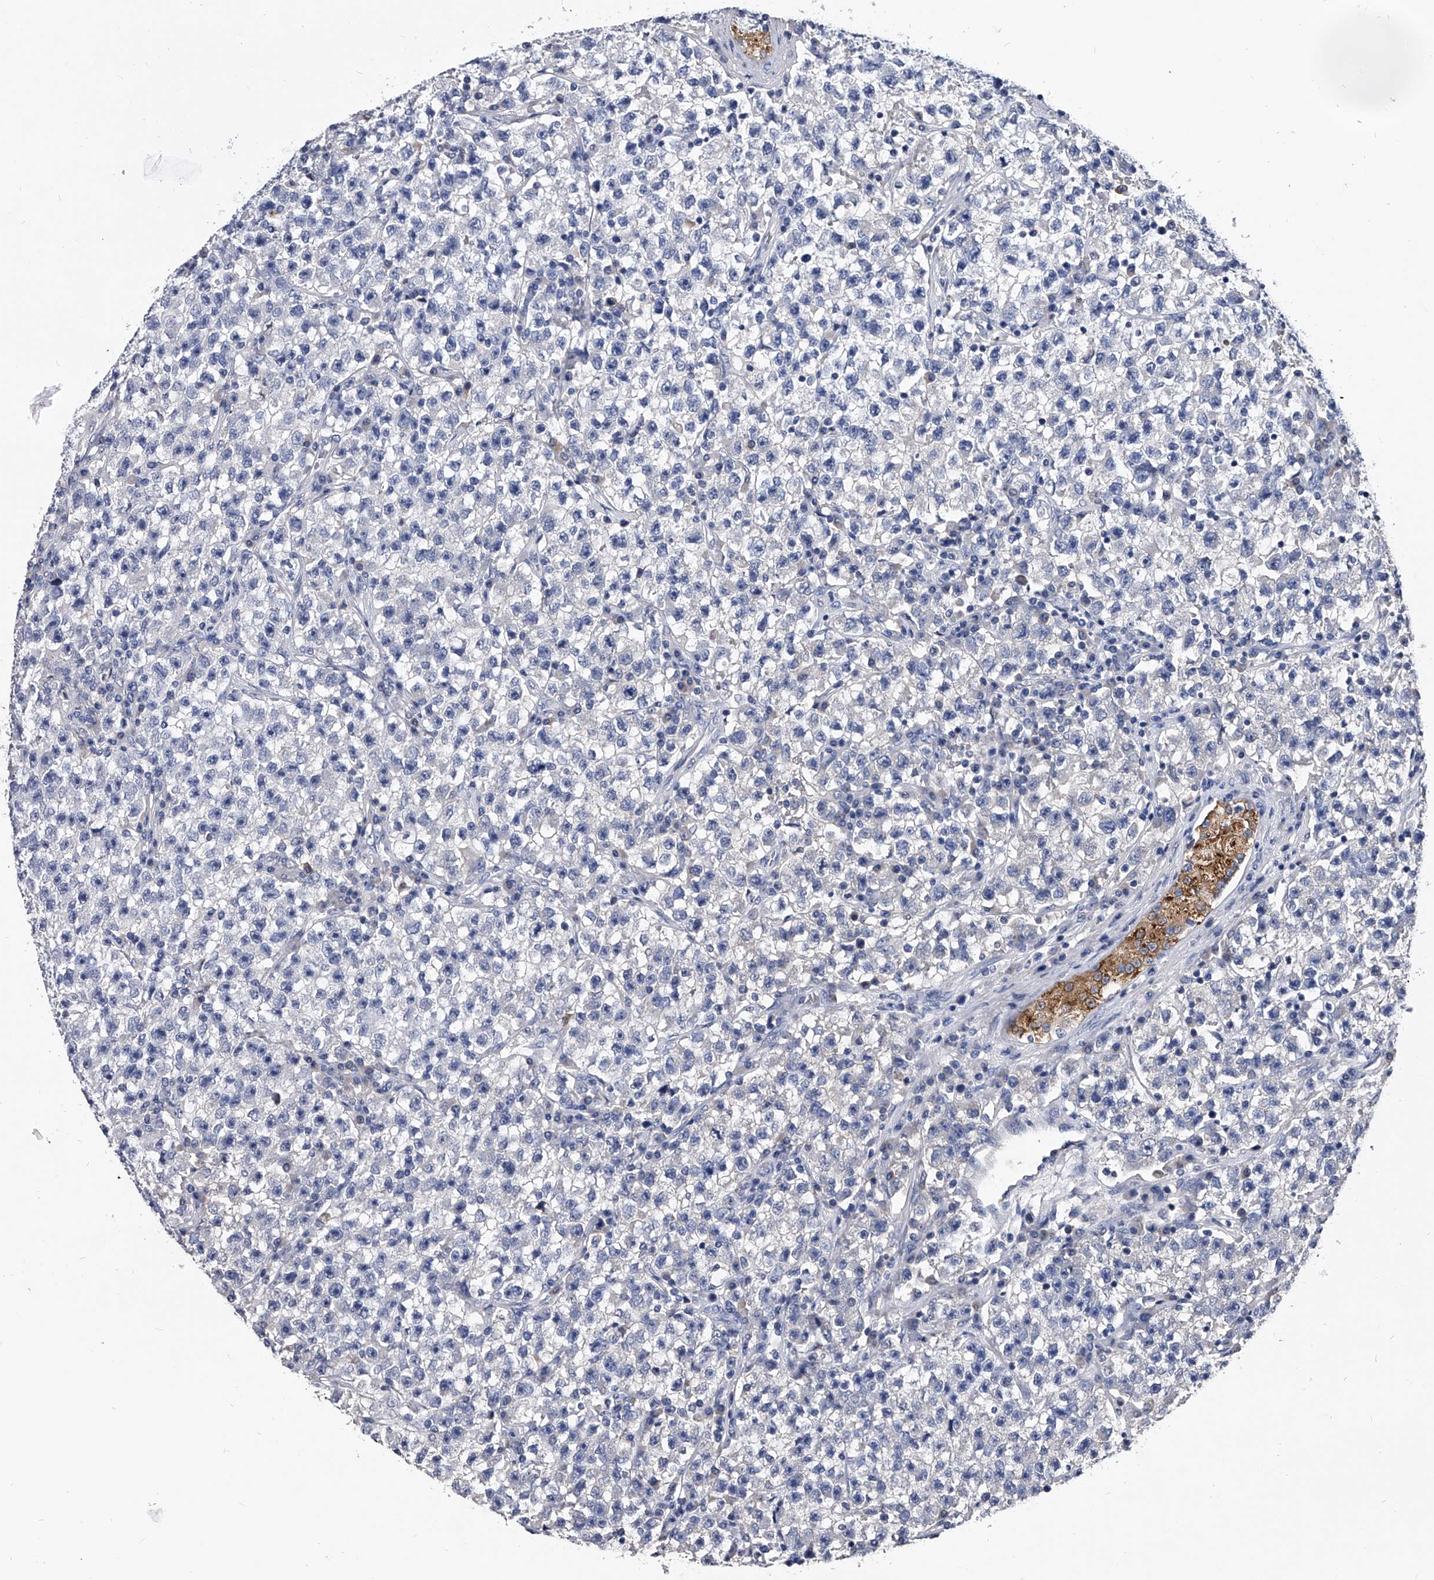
{"staining": {"intensity": "negative", "quantity": "none", "location": "none"}, "tissue": "testis cancer", "cell_type": "Tumor cells", "image_type": "cancer", "snomed": [{"axis": "morphology", "description": "Seminoma, NOS"}, {"axis": "topography", "description": "Testis"}], "caption": "Immunohistochemical staining of human testis cancer demonstrates no significant expression in tumor cells.", "gene": "EFCAB7", "patient": {"sex": "male", "age": 22}}